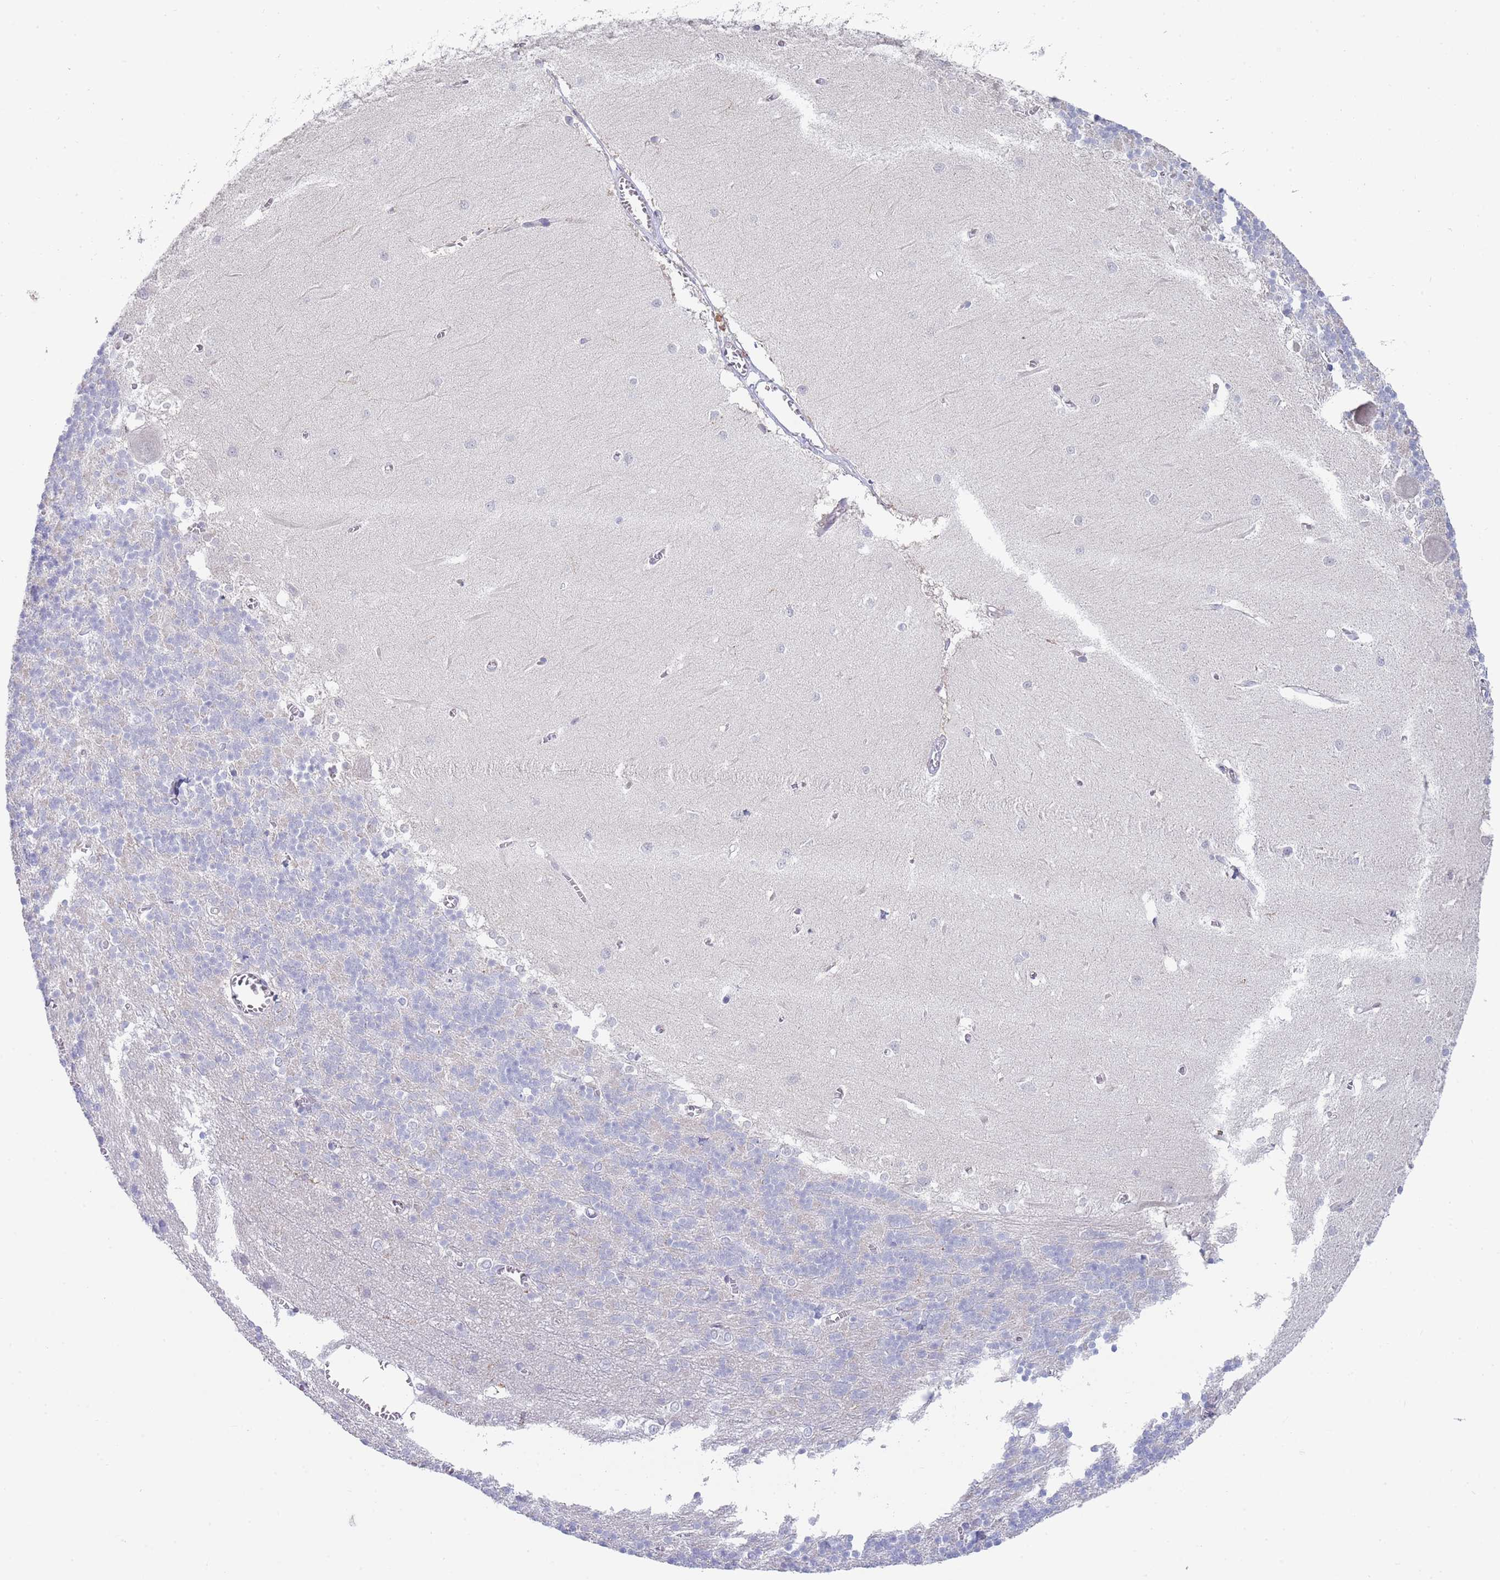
{"staining": {"intensity": "negative", "quantity": "none", "location": "none"}, "tissue": "cerebellum", "cell_type": "Cells in granular layer", "image_type": "normal", "snomed": [{"axis": "morphology", "description": "Normal tissue, NOS"}, {"axis": "topography", "description": "Cerebellum"}], "caption": "Cells in granular layer show no significant positivity in benign cerebellum. Brightfield microscopy of immunohistochemistry (IHC) stained with DAB (brown) and hematoxylin (blue), captured at high magnification.", "gene": "LPXN", "patient": {"sex": "male", "age": 37}}